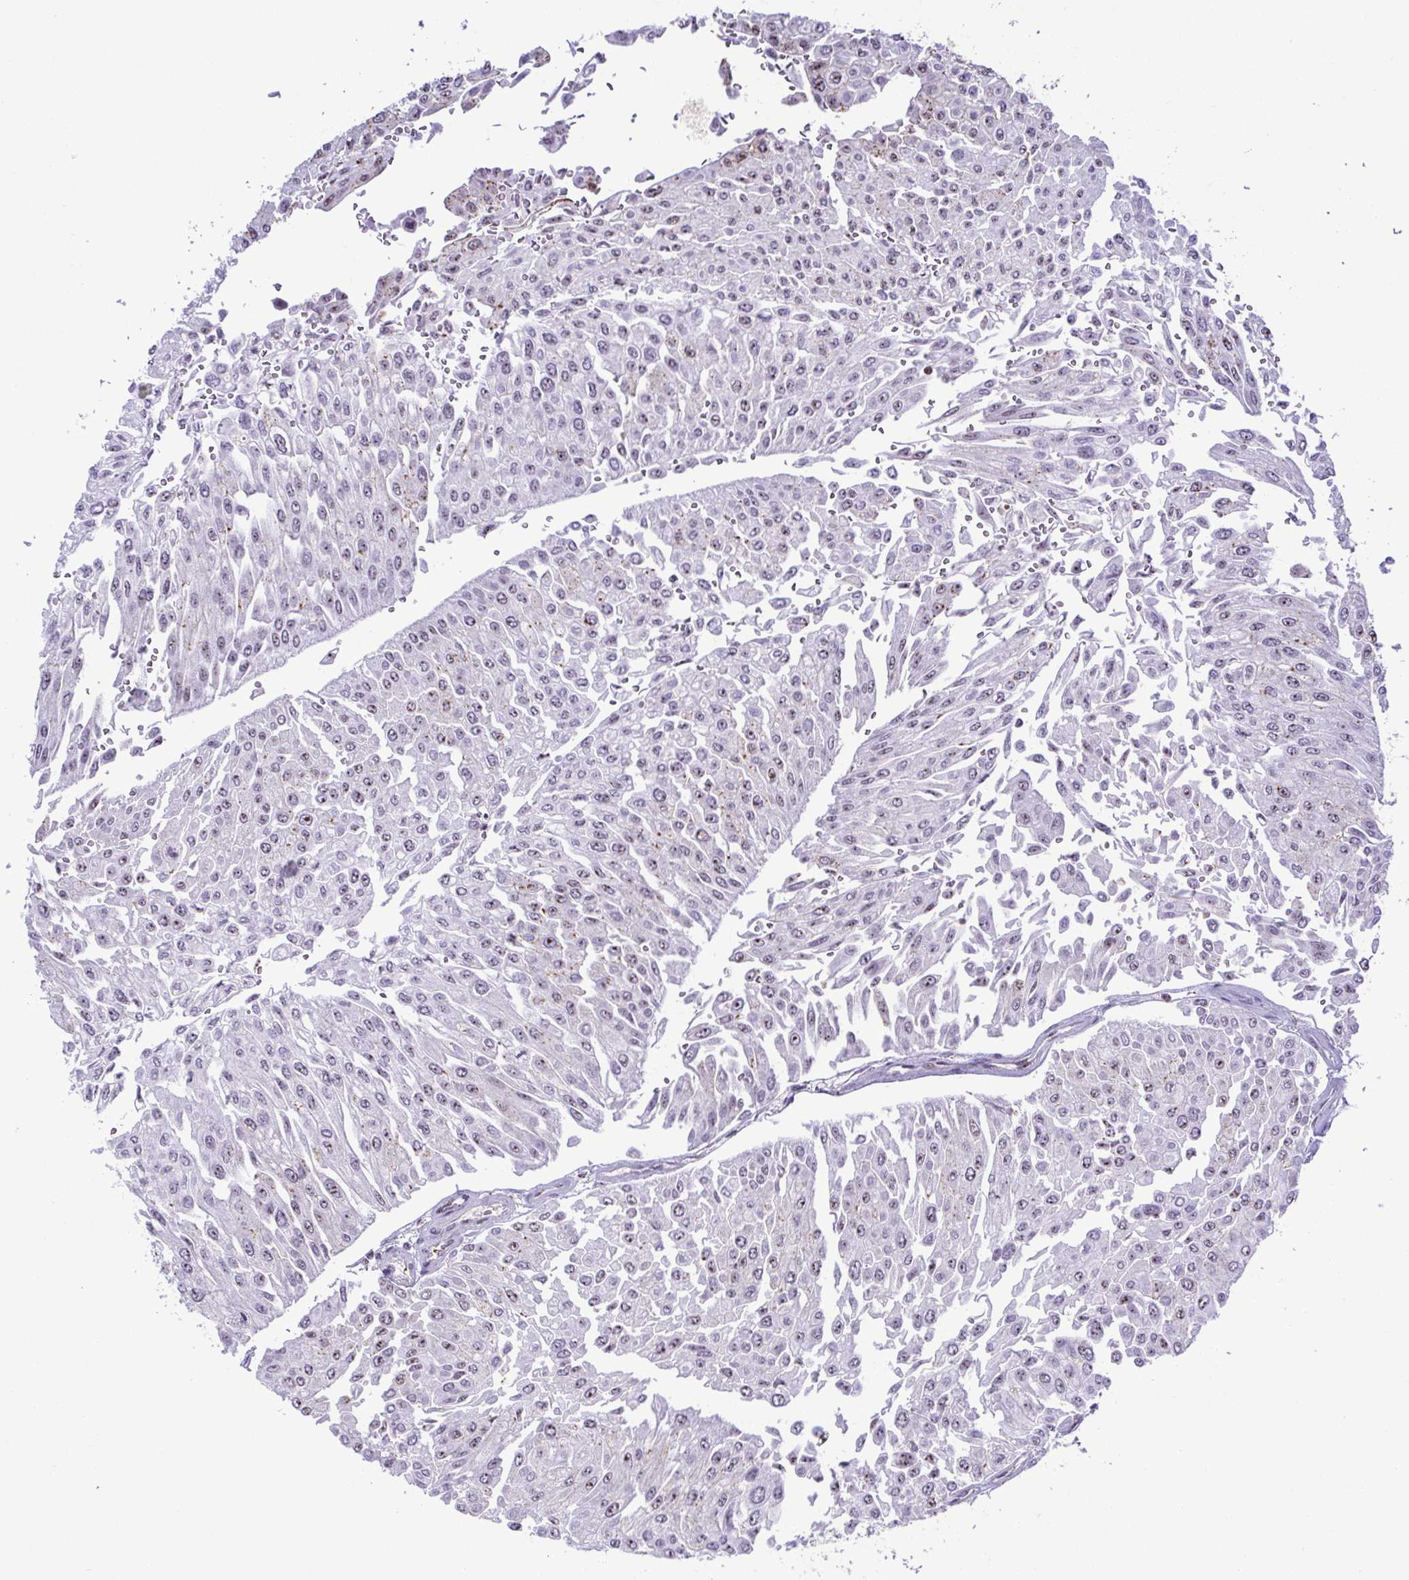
{"staining": {"intensity": "weak", "quantity": "25%-75%", "location": "nuclear"}, "tissue": "urothelial cancer", "cell_type": "Tumor cells", "image_type": "cancer", "snomed": [{"axis": "morphology", "description": "Urothelial carcinoma, NOS"}, {"axis": "topography", "description": "Urinary bladder"}], "caption": "Protein staining shows weak nuclear expression in approximately 25%-75% of tumor cells in urothelial cancer. The staining is performed using DAB (3,3'-diaminobenzidine) brown chromogen to label protein expression. The nuclei are counter-stained blue using hematoxylin.", "gene": "RSL24D1", "patient": {"sex": "male", "age": 67}}